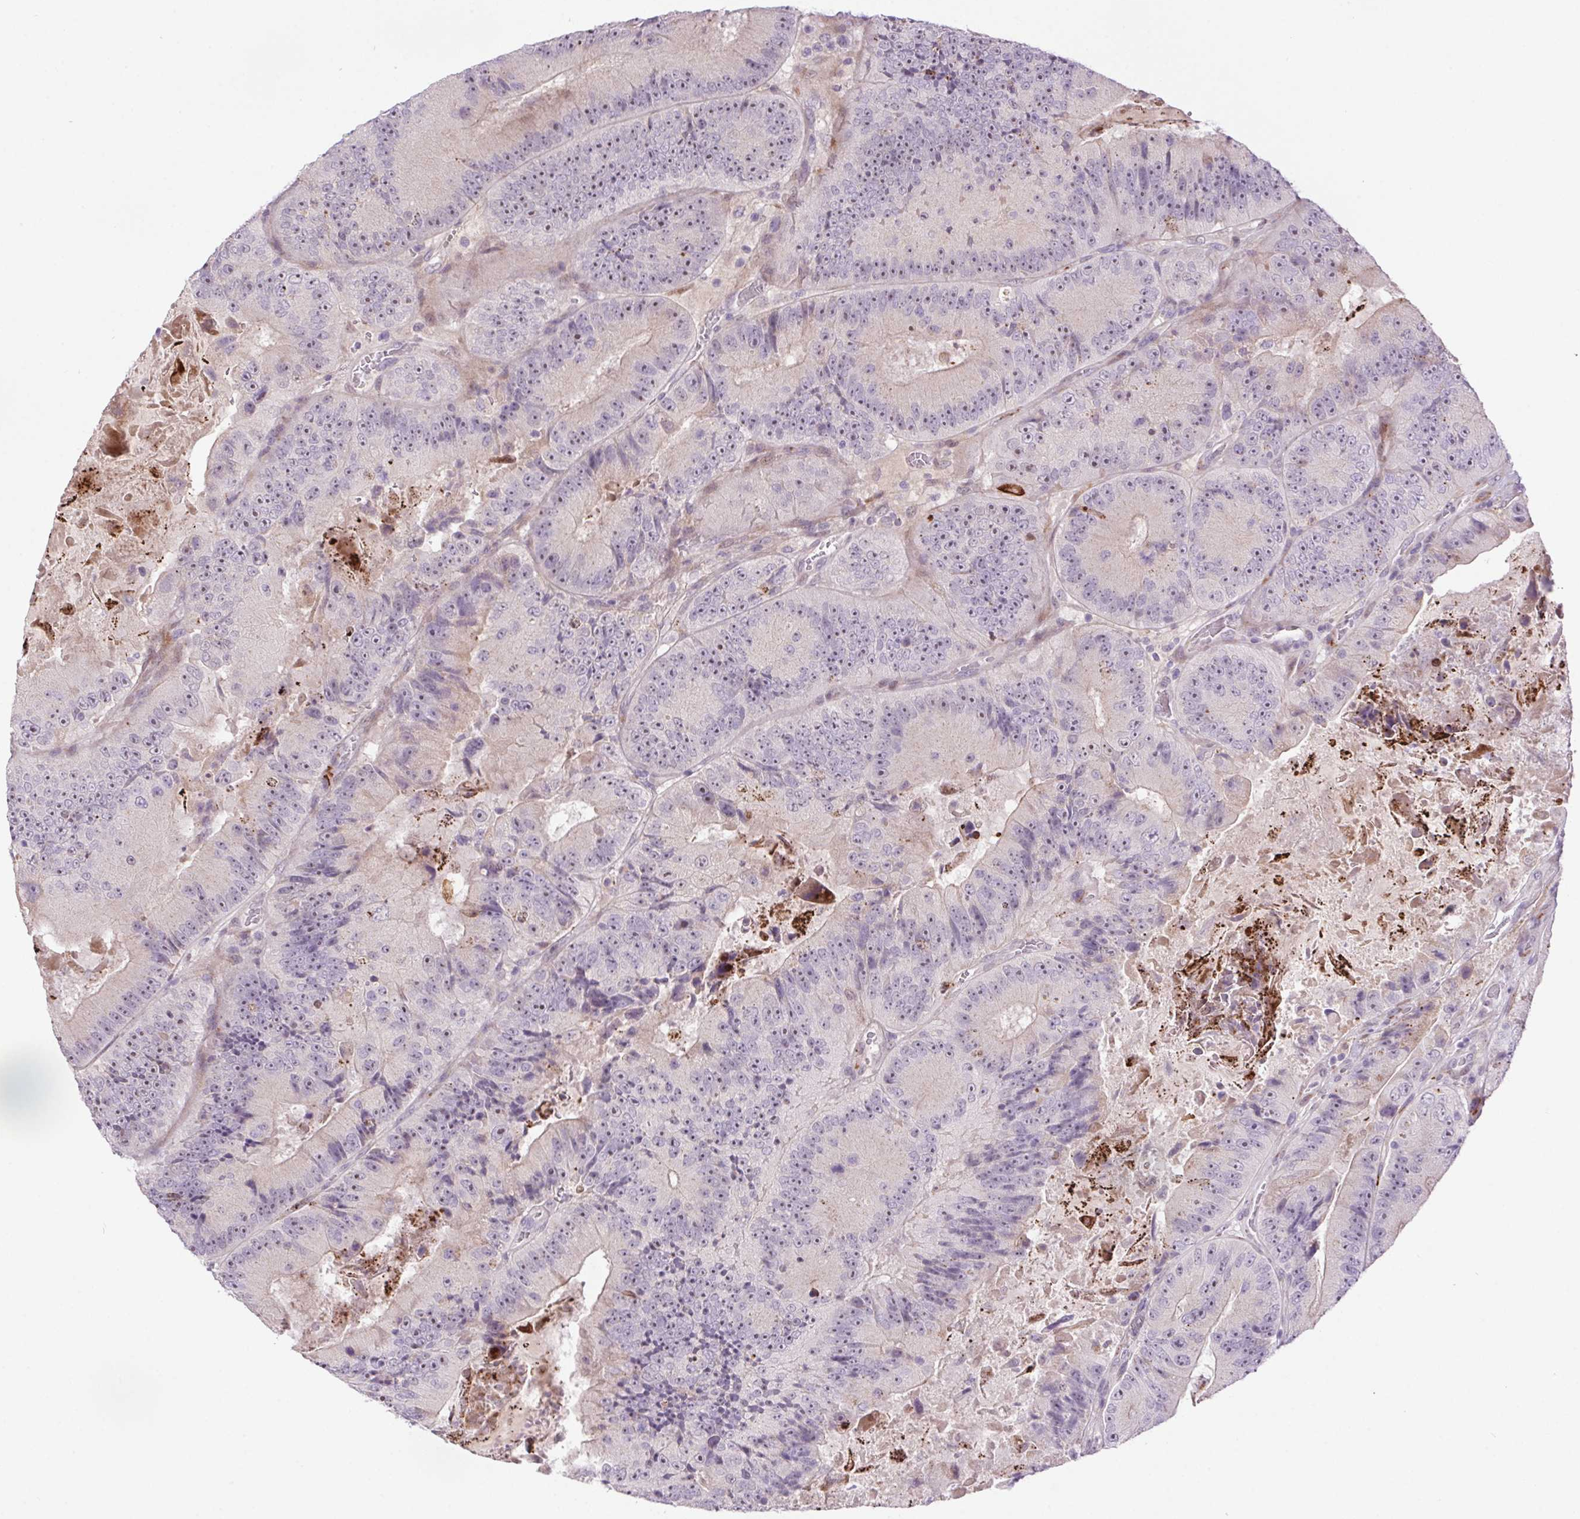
{"staining": {"intensity": "moderate", "quantity": ">75%", "location": "nuclear"}, "tissue": "colorectal cancer", "cell_type": "Tumor cells", "image_type": "cancer", "snomed": [{"axis": "morphology", "description": "Adenocarcinoma, NOS"}, {"axis": "topography", "description": "Colon"}], "caption": "A medium amount of moderate nuclear positivity is identified in about >75% of tumor cells in colorectal cancer tissue. (Brightfield microscopy of DAB IHC at high magnification).", "gene": "LRRTM1", "patient": {"sex": "female", "age": 86}}